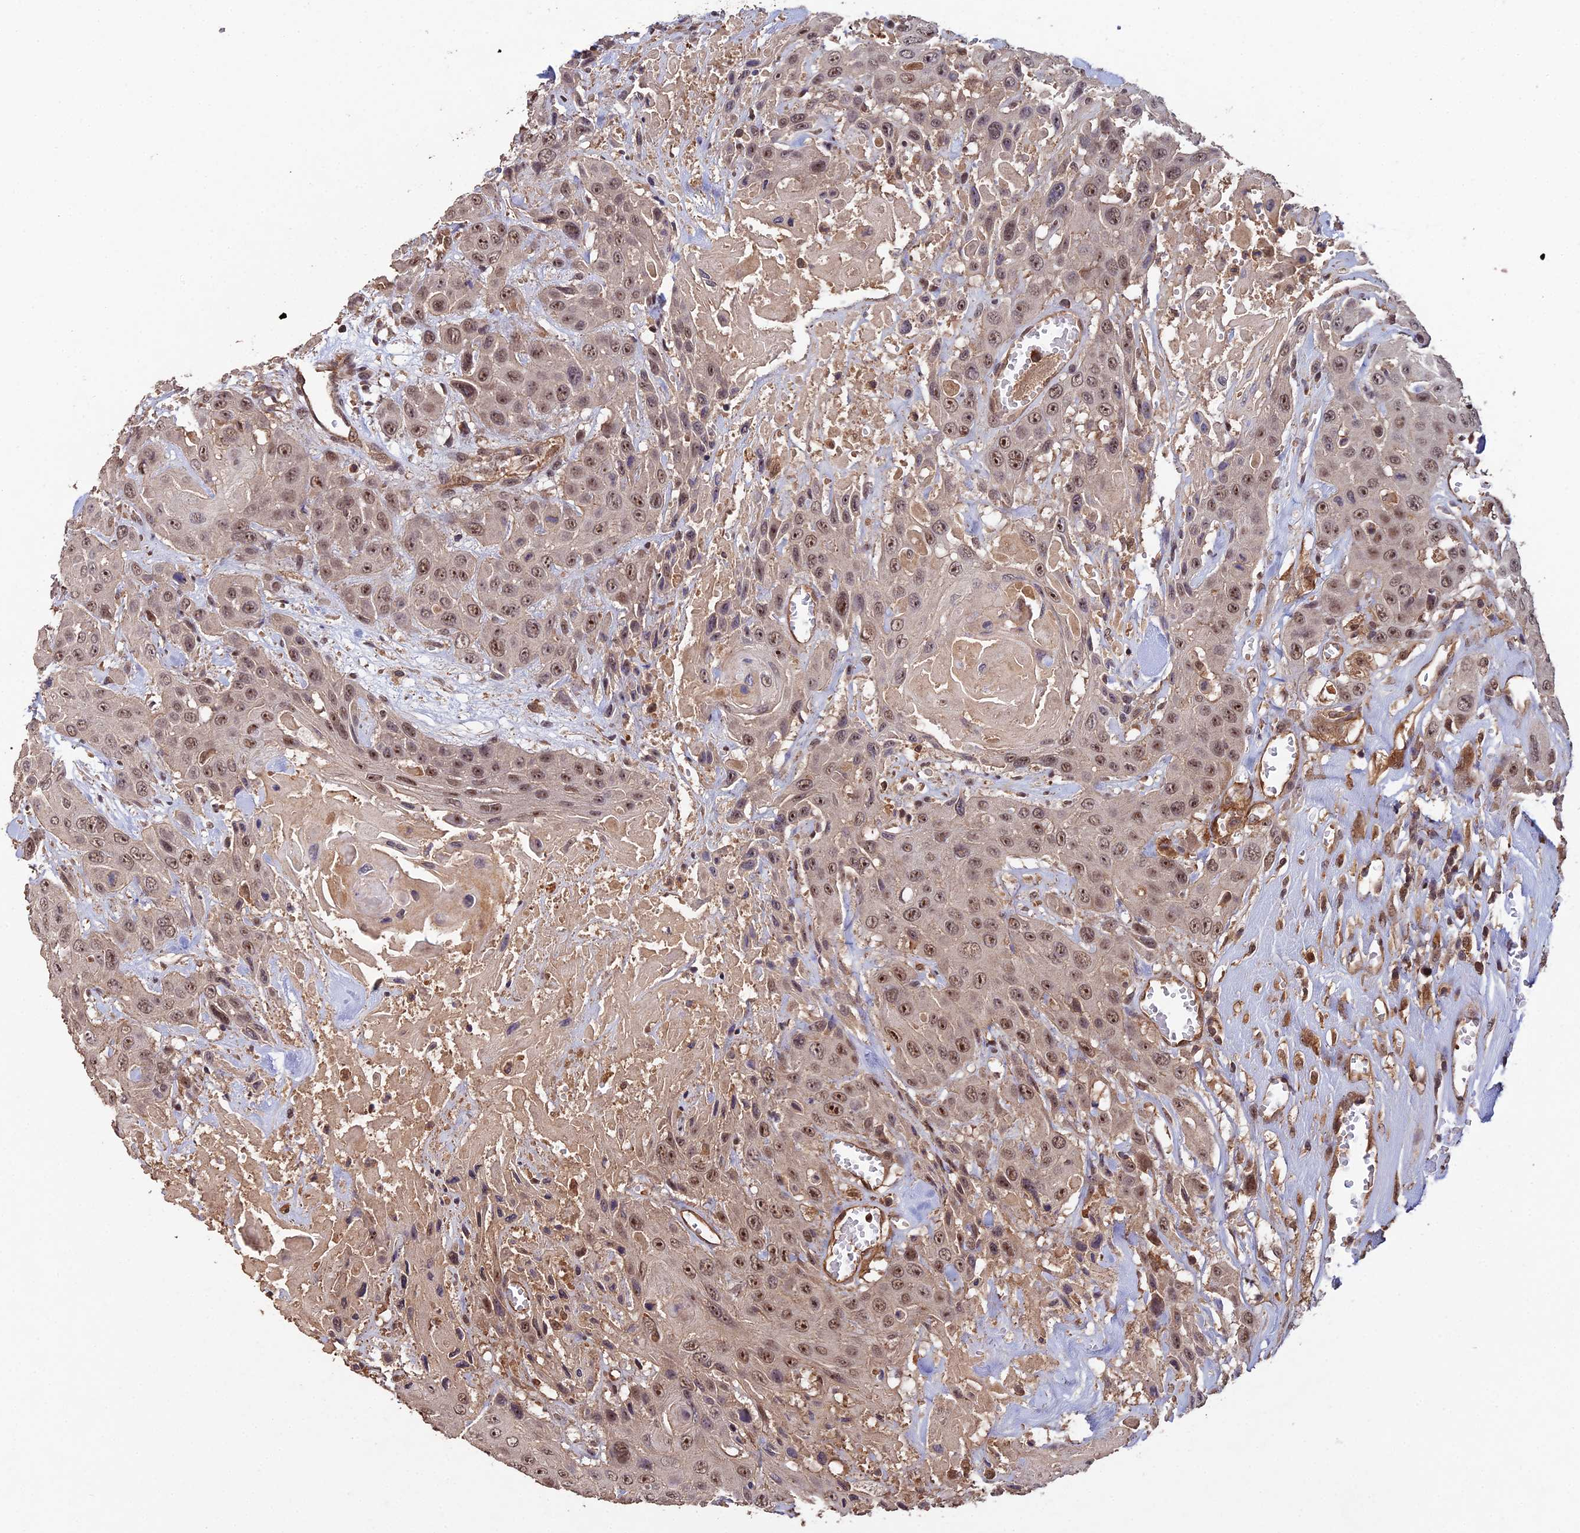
{"staining": {"intensity": "moderate", "quantity": ">75%", "location": "nuclear"}, "tissue": "head and neck cancer", "cell_type": "Tumor cells", "image_type": "cancer", "snomed": [{"axis": "morphology", "description": "Squamous cell carcinoma, NOS"}, {"axis": "topography", "description": "Head-Neck"}], "caption": "Protein staining displays moderate nuclear expression in about >75% of tumor cells in head and neck squamous cell carcinoma.", "gene": "RALGAPA2", "patient": {"sex": "male", "age": 81}}